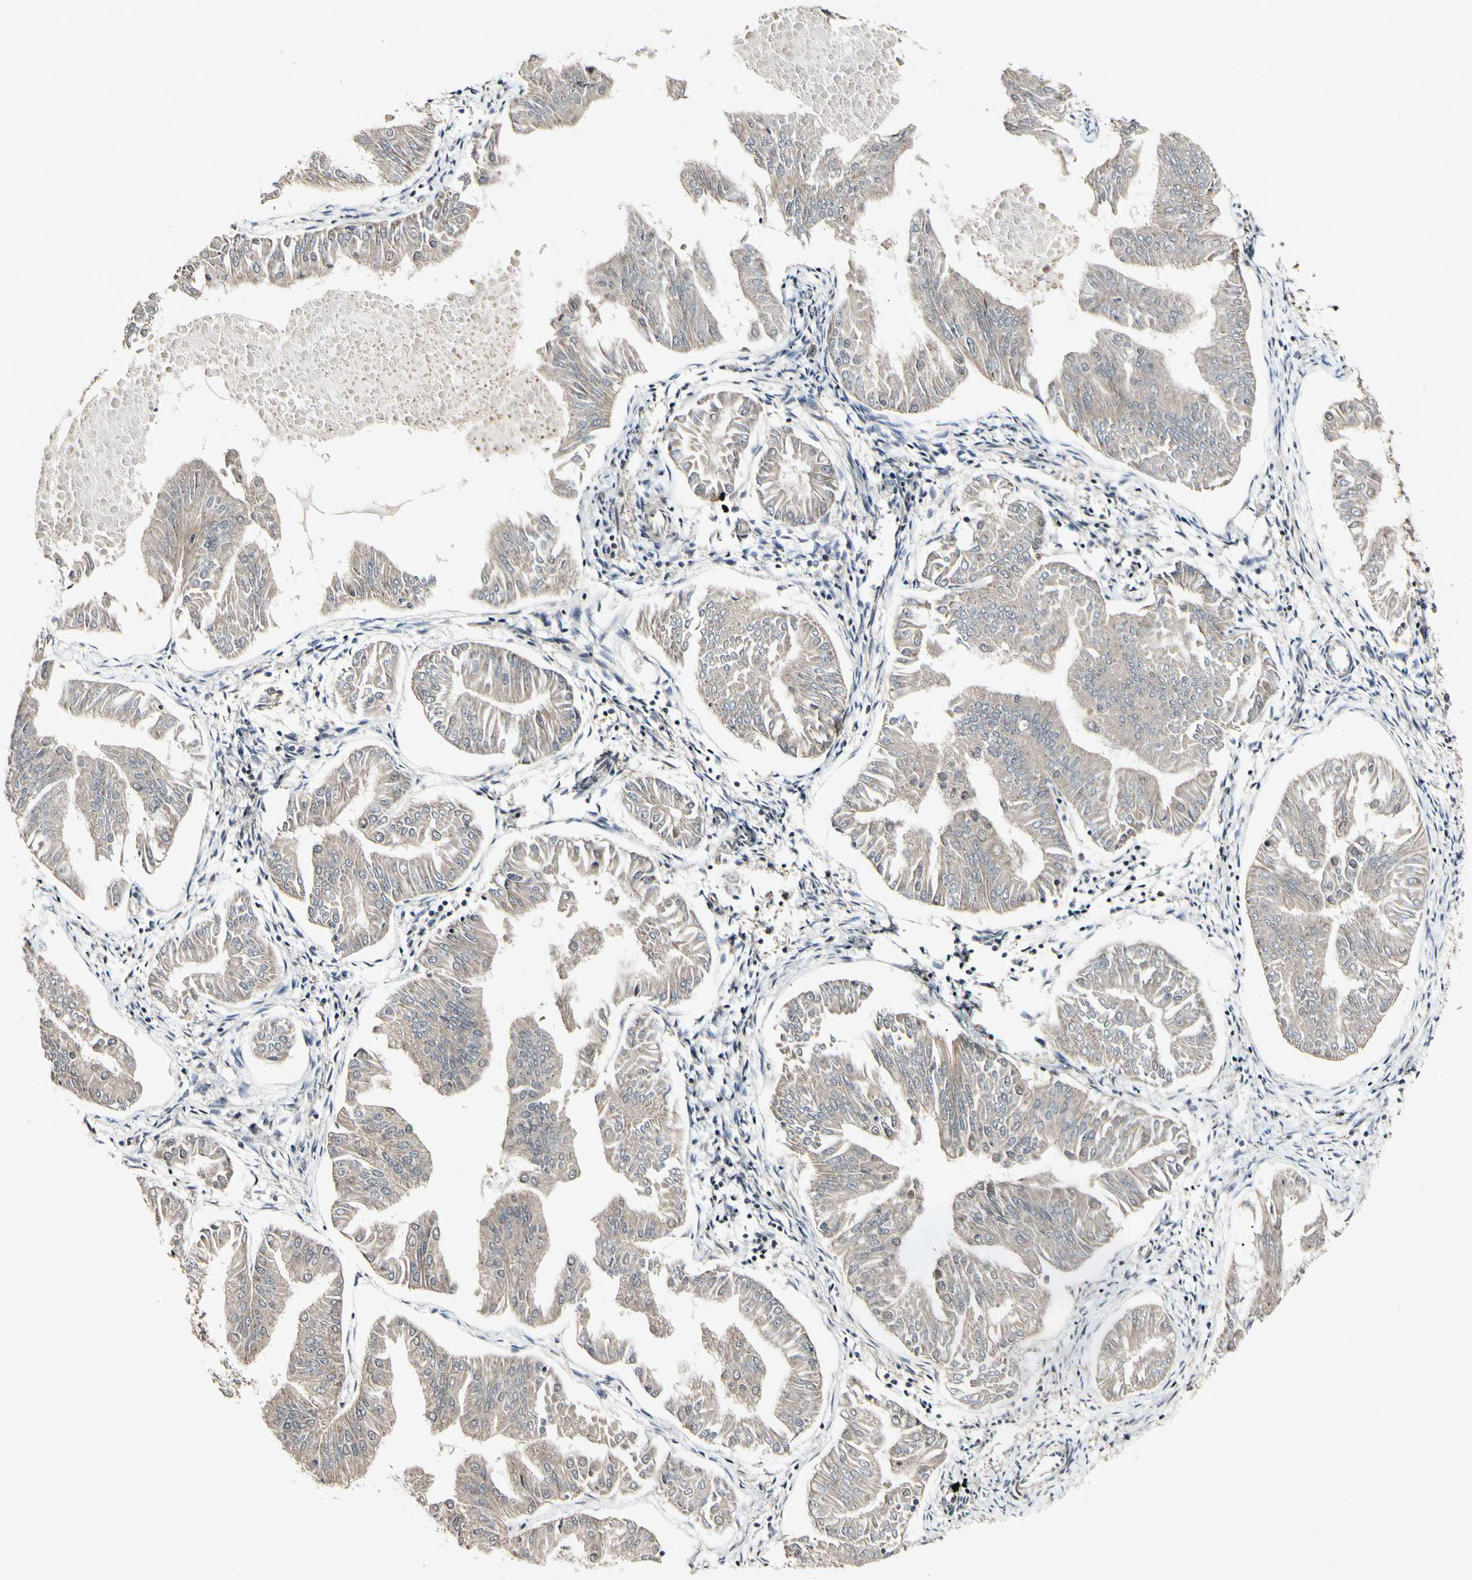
{"staining": {"intensity": "weak", "quantity": ">75%", "location": "cytoplasmic/membranous"}, "tissue": "endometrial cancer", "cell_type": "Tumor cells", "image_type": "cancer", "snomed": [{"axis": "morphology", "description": "Adenocarcinoma, NOS"}, {"axis": "topography", "description": "Endometrium"}], "caption": "This is an image of immunohistochemistry staining of endometrial adenocarcinoma, which shows weak expression in the cytoplasmic/membranous of tumor cells.", "gene": "CSNK1E", "patient": {"sex": "female", "age": 53}}